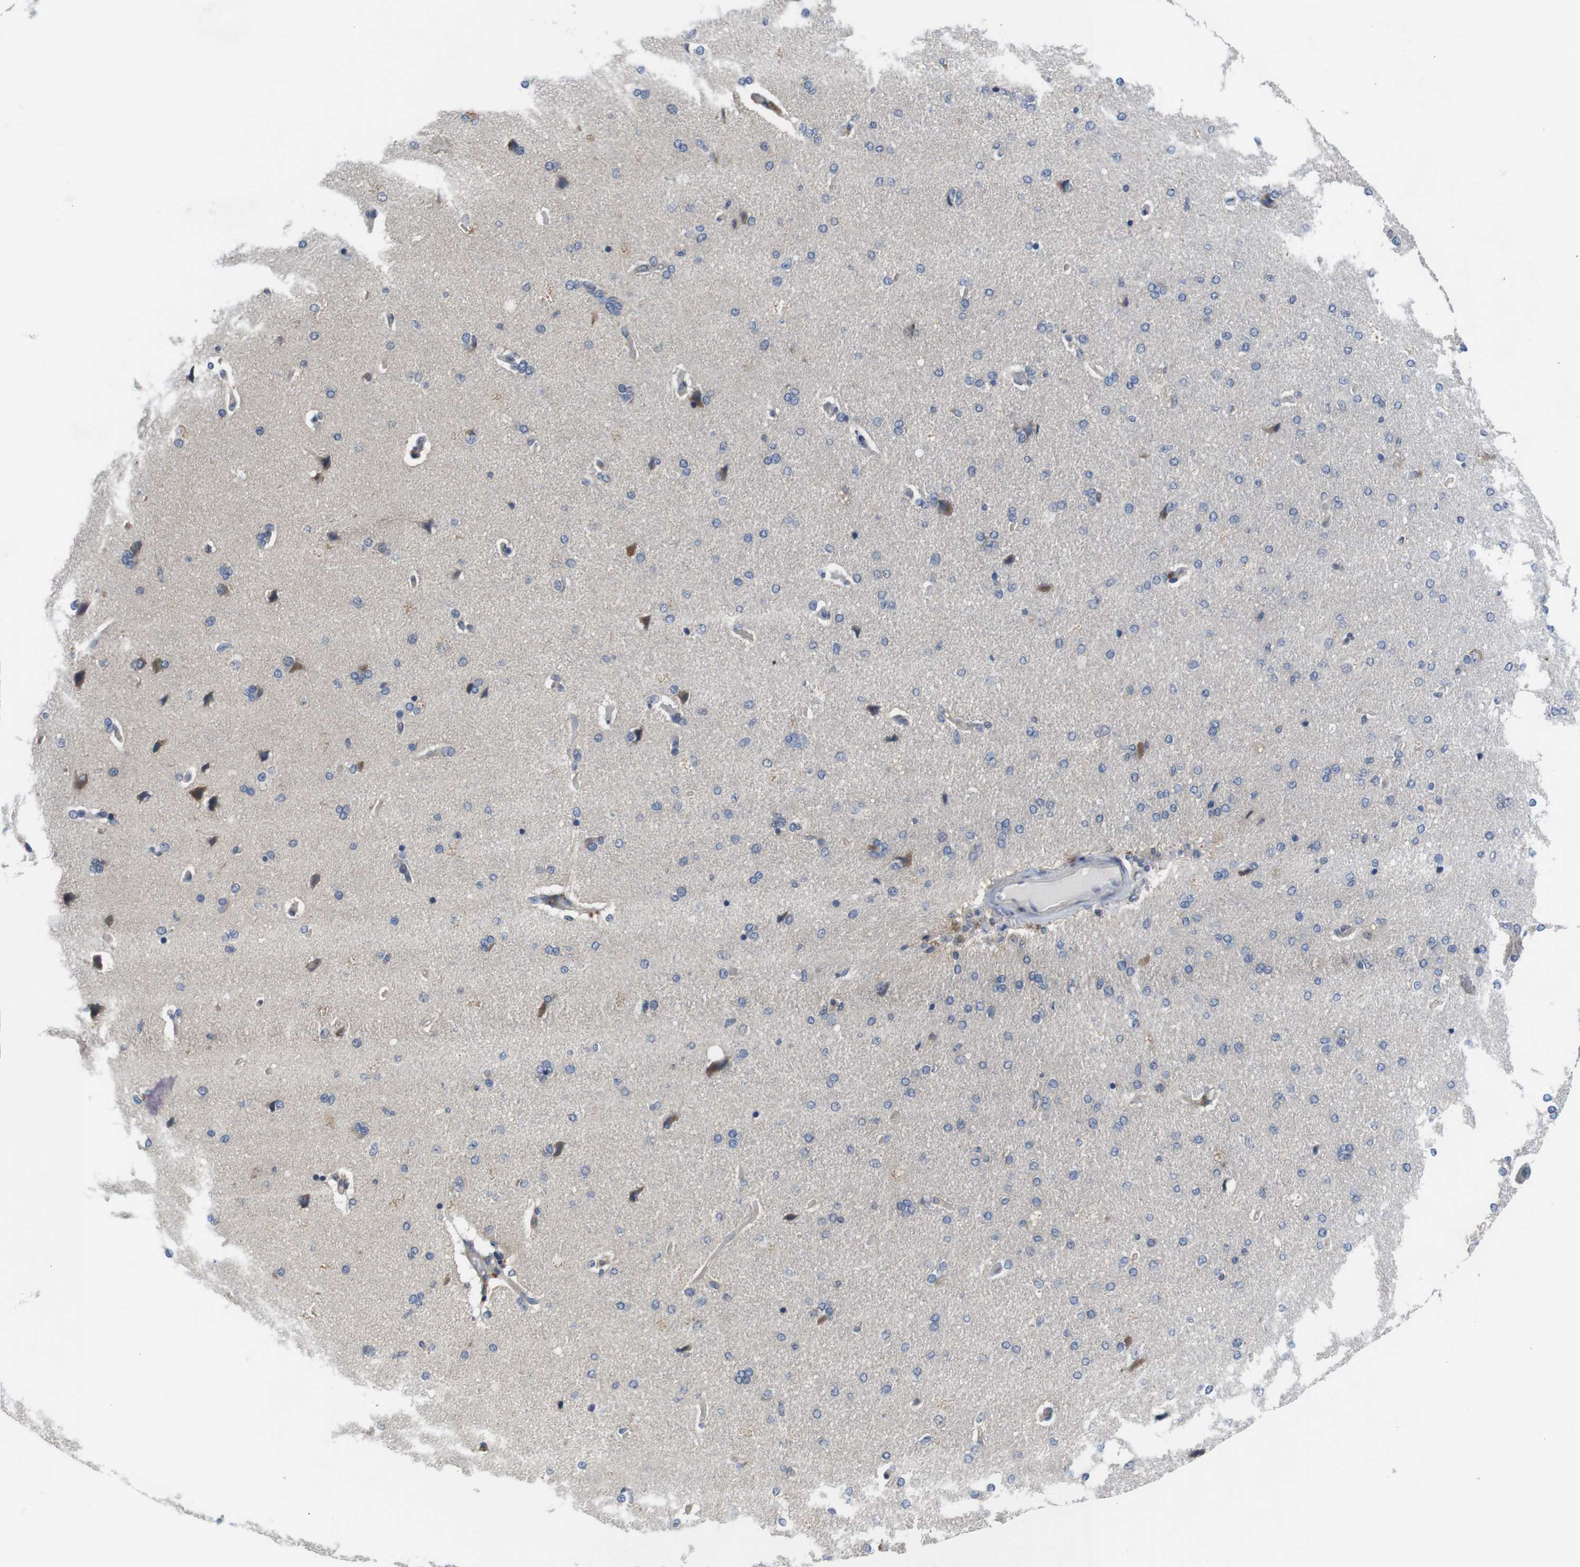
{"staining": {"intensity": "negative", "quantity": "none", "location": "none"}, "tissue": "cerebral cortex", "cell_type": "Endothelial cells", "image_type": "normal", "snomed": [{"axis": "morphology", "description": "Normal tissue, NOS"}, {"axis": "topography", "description": "Cerebral cortex"}], "caption": "An immunohistochemistry (IHC) photomicrograph of unremarkable cerebral cortex is shown. There is no staining in endothelial cells of cerebral cortex. The staining was performed using DAB (3,3'-diaminobenzidine) to visualize the protein expression in brown, while the nuclei were stained in blue with hematoxylin (Magnification: 20x).", "gene": "FADD", "patient": {"sex": "male", "age": 62}}